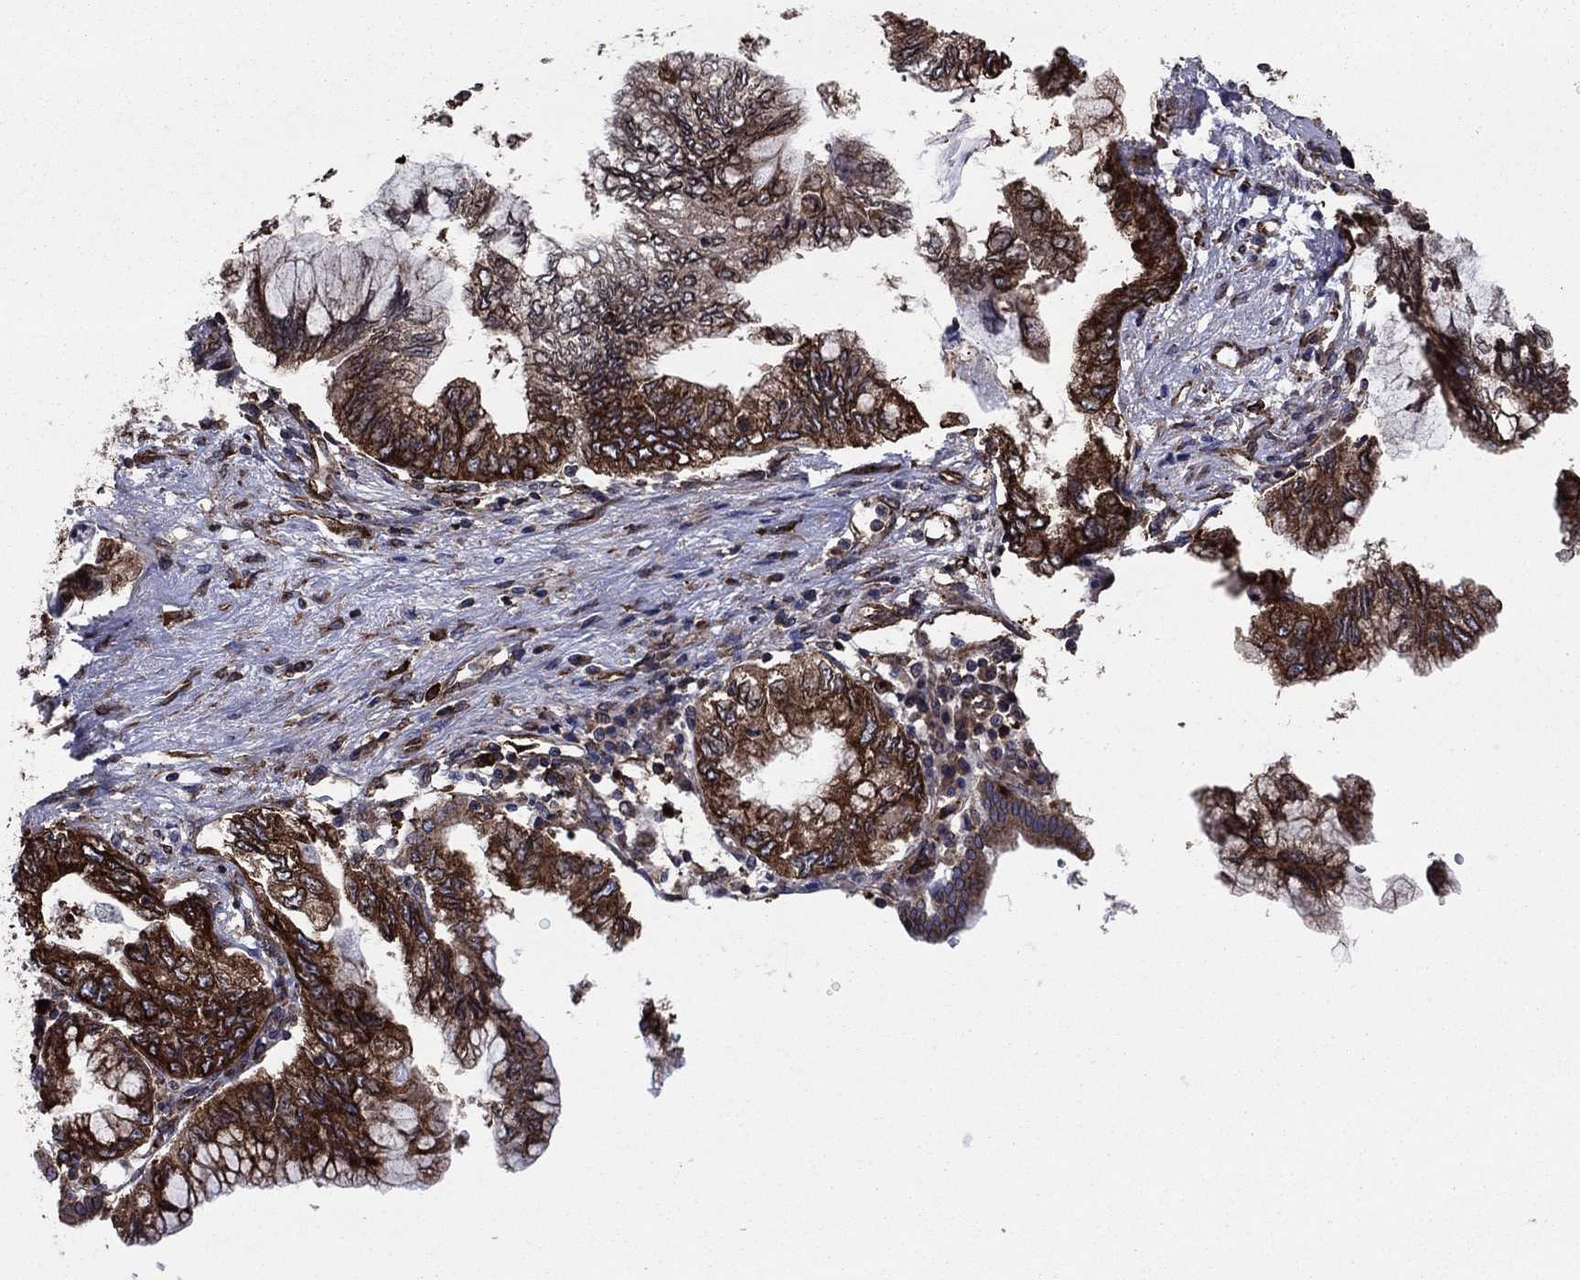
{"staining": {"intensity": "strong", "quantity": ">75%", "location": "cytoplasmic/membranous"}, "tissue": "pancreatic cancer", "cell_type": "Tumor cells", "image_type": "cancer", "snomed": [{"axis": "morphology", "description": "Adenocarcinoma, NOS"}, {"axis": "topography", "description": "Pancreas"}], "caption": "Immunohistochemistry (IHC) (DAB) staining of human adenocarcinoma (pancreatic) displays strong cytoplasmic/membranous protein expression in approximately >75% of tumor cells.", "gene": "YBX1", "patient": {"sex": "female", "age": 73}}